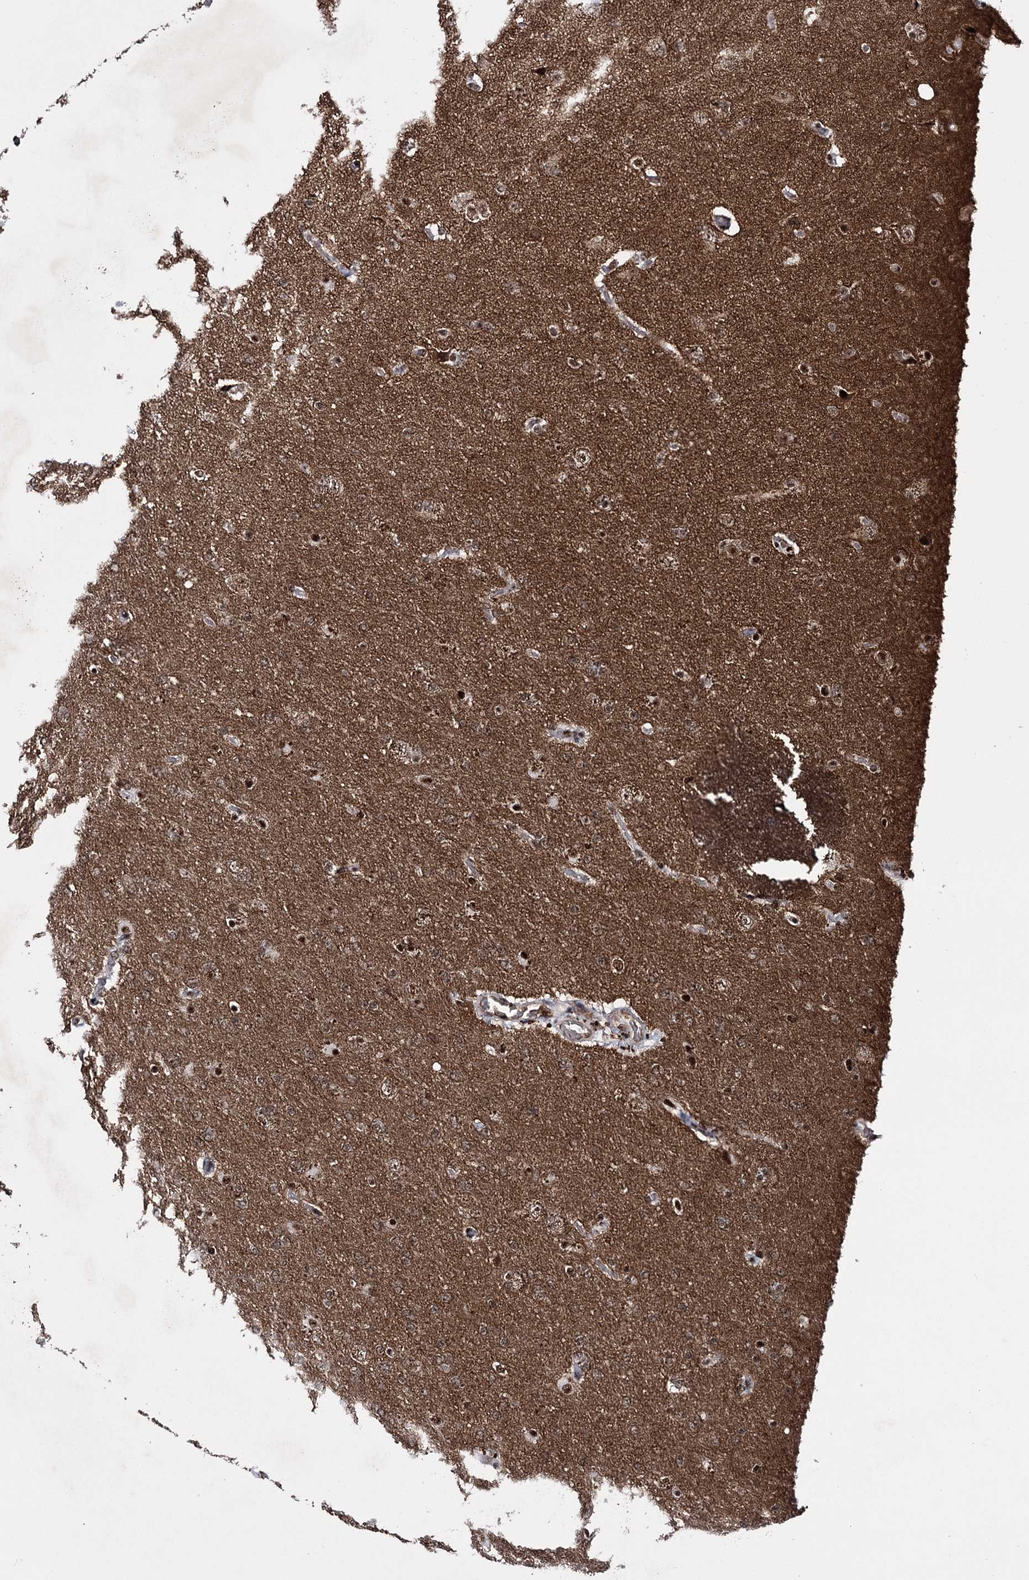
{"staining": {"intensity": "moderate", "quantity": ">75%", "location": "nuclear"}, "tissue": "glioma", "cell_type": "Tumor cells", "image_type": "cancer", "snomed": [{"axis": "morphology", "description": "Glioma, malignant, High grade"}, {"axis": "topography", "description": "Brain"}], "caption": "High-grade glioma (malignant) stained for a protein (brown) displays moderate nuclear positive staining in about >75% of tumor cells.", "gene": "PRPF40A", "patient": {"sex": "male", "age": 72}}